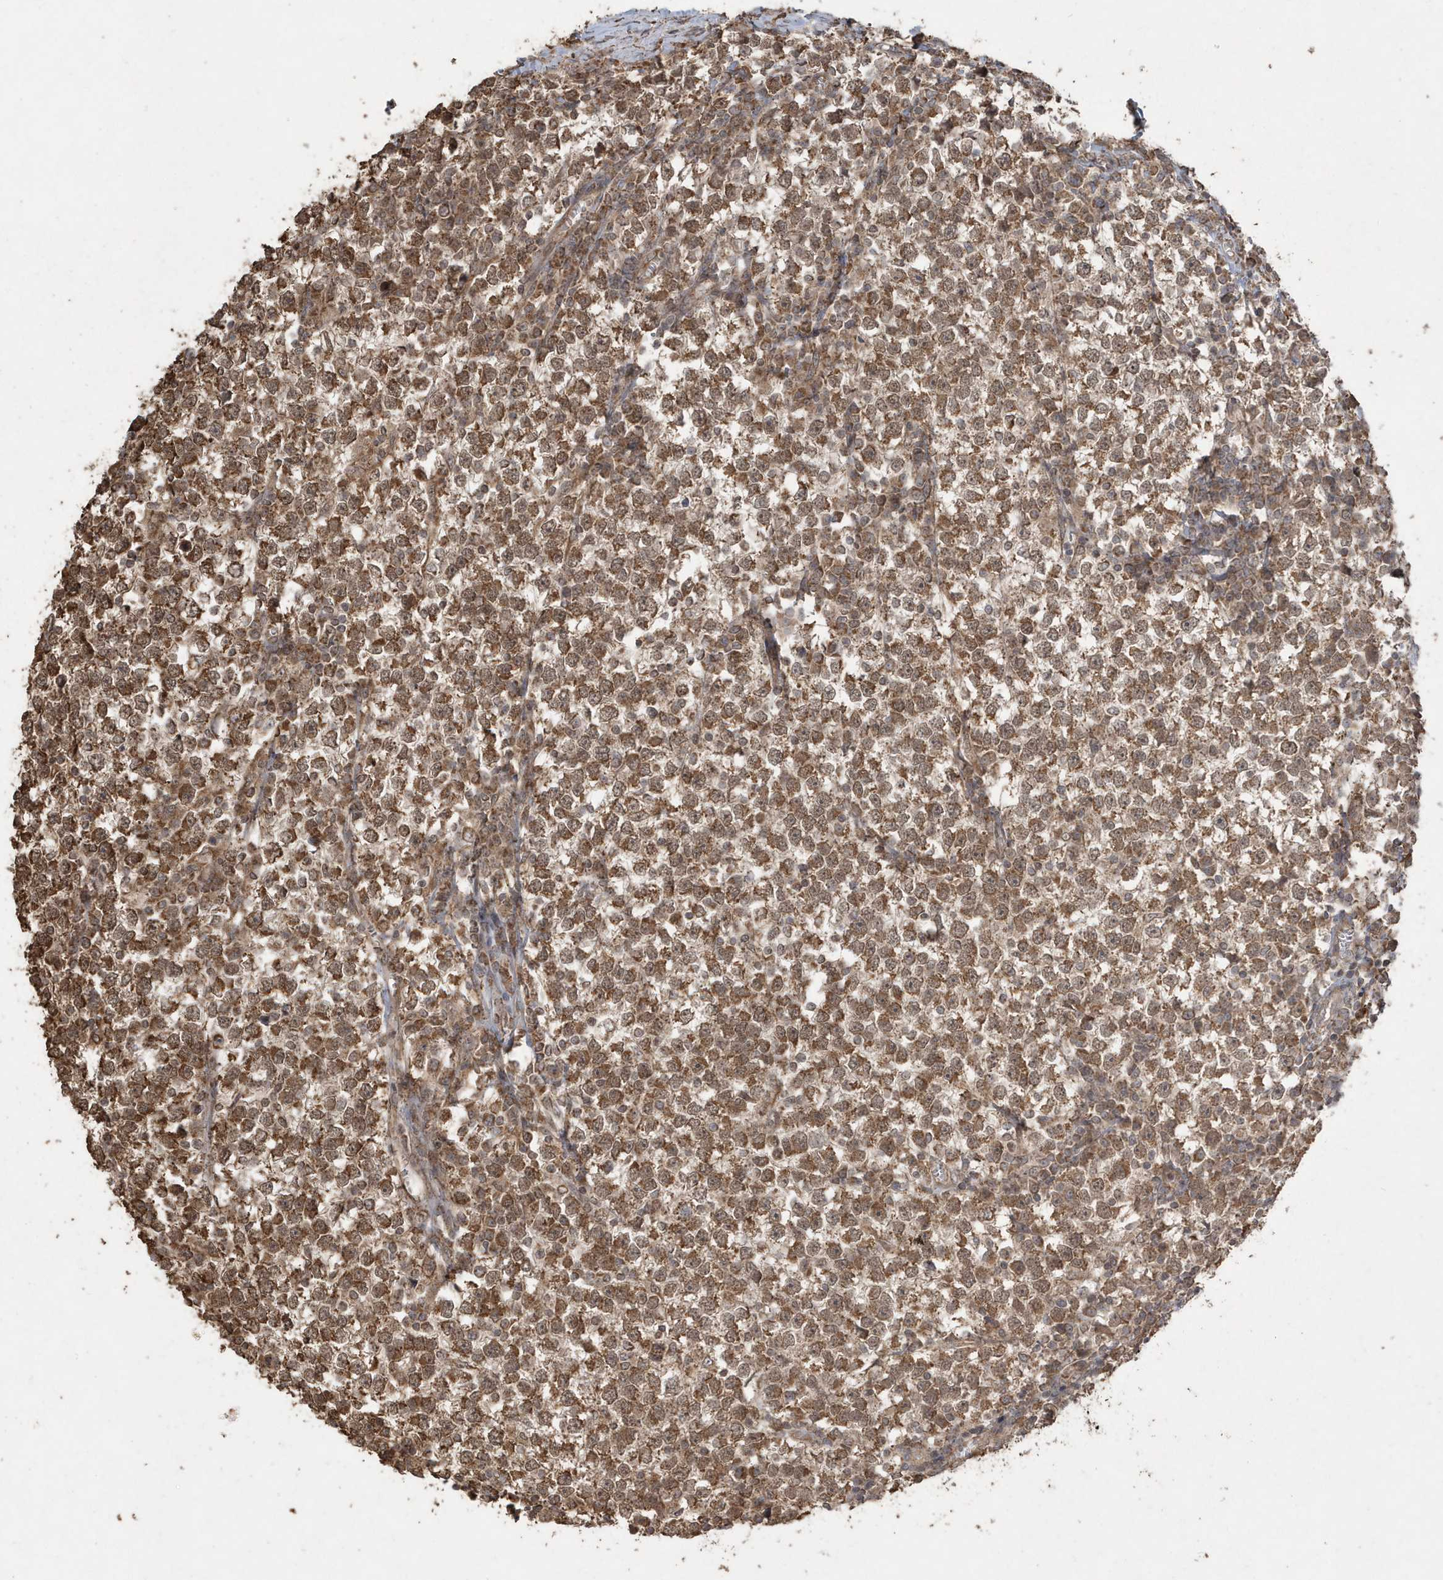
{"staining": {"intensity": "moderate", "quantity": ">75%", "location": "cytoplasmic/membranous"}, "tissue": "testis cancer", "cell_type": "Tumor cells", "image_type": "cancer", "snomed": [{"axis": "morphology", "description": "Seminoma, NOS"}, {"axis": "topography", "description": "Testis"}], "caption": "An image showing moderate cytoplasmic/membranous staining in approximately >75% of tumor cells in testis cancer, as visualized by brown immunohistochemical staining.", "gene": "PAXBP1", "patient": {"sex": "male", "age": 65}}